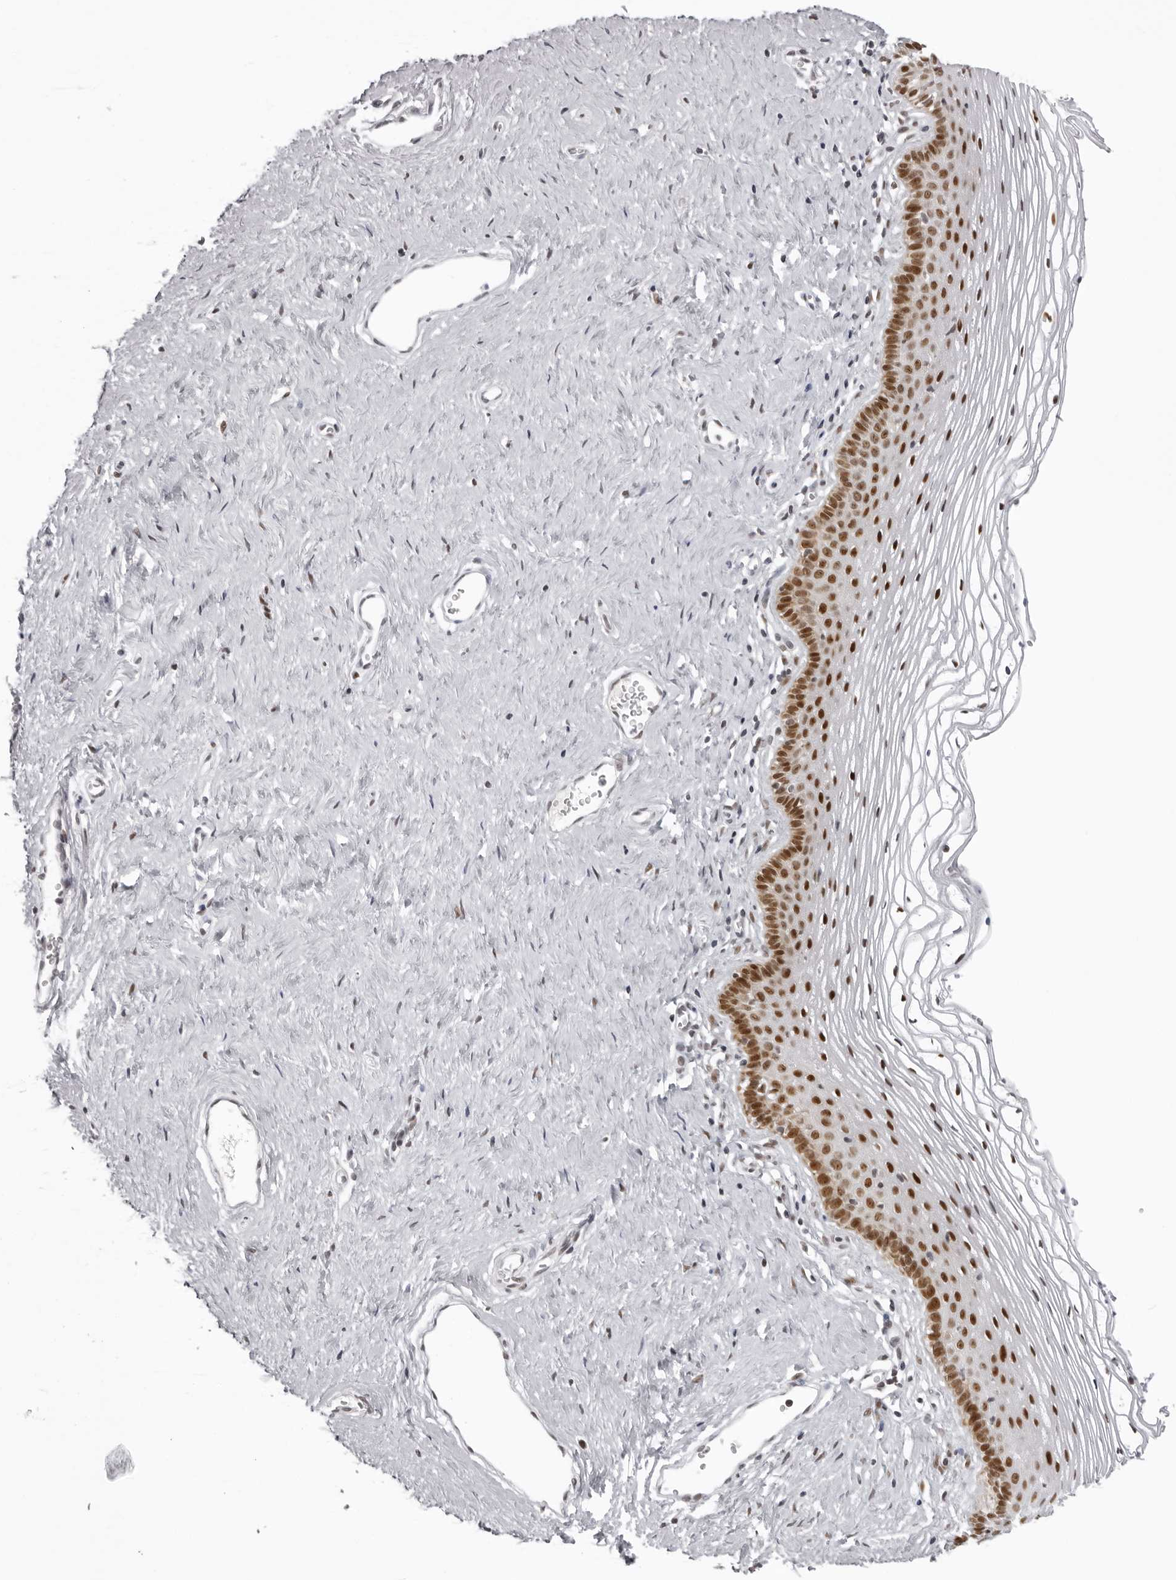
{"staining": {"intensity": "strong", "quantity": ">75%", "location": "nuclear"}, "tissue": "vagina", "cell_type": "Squamous epithelial cells", "image_type": "normal", "snomed": [{"axis": "morphology", "description": "Normal tissue, NOS"}, {"axis": "topography", "description": "Vagina"}], "caption": "DAB immunohistochemical staining of unremarkable human vagina demonstrates strong nuclear protein staining in approximately >75% of squamous epithelial cells. The protein of interest is stained brown, and the nuclei are stained in blue (DAB IHC with brightfield microscopy, high magnification).", "gene": "HEXIM2", "patient": {"sex": "female", "age": 32}}